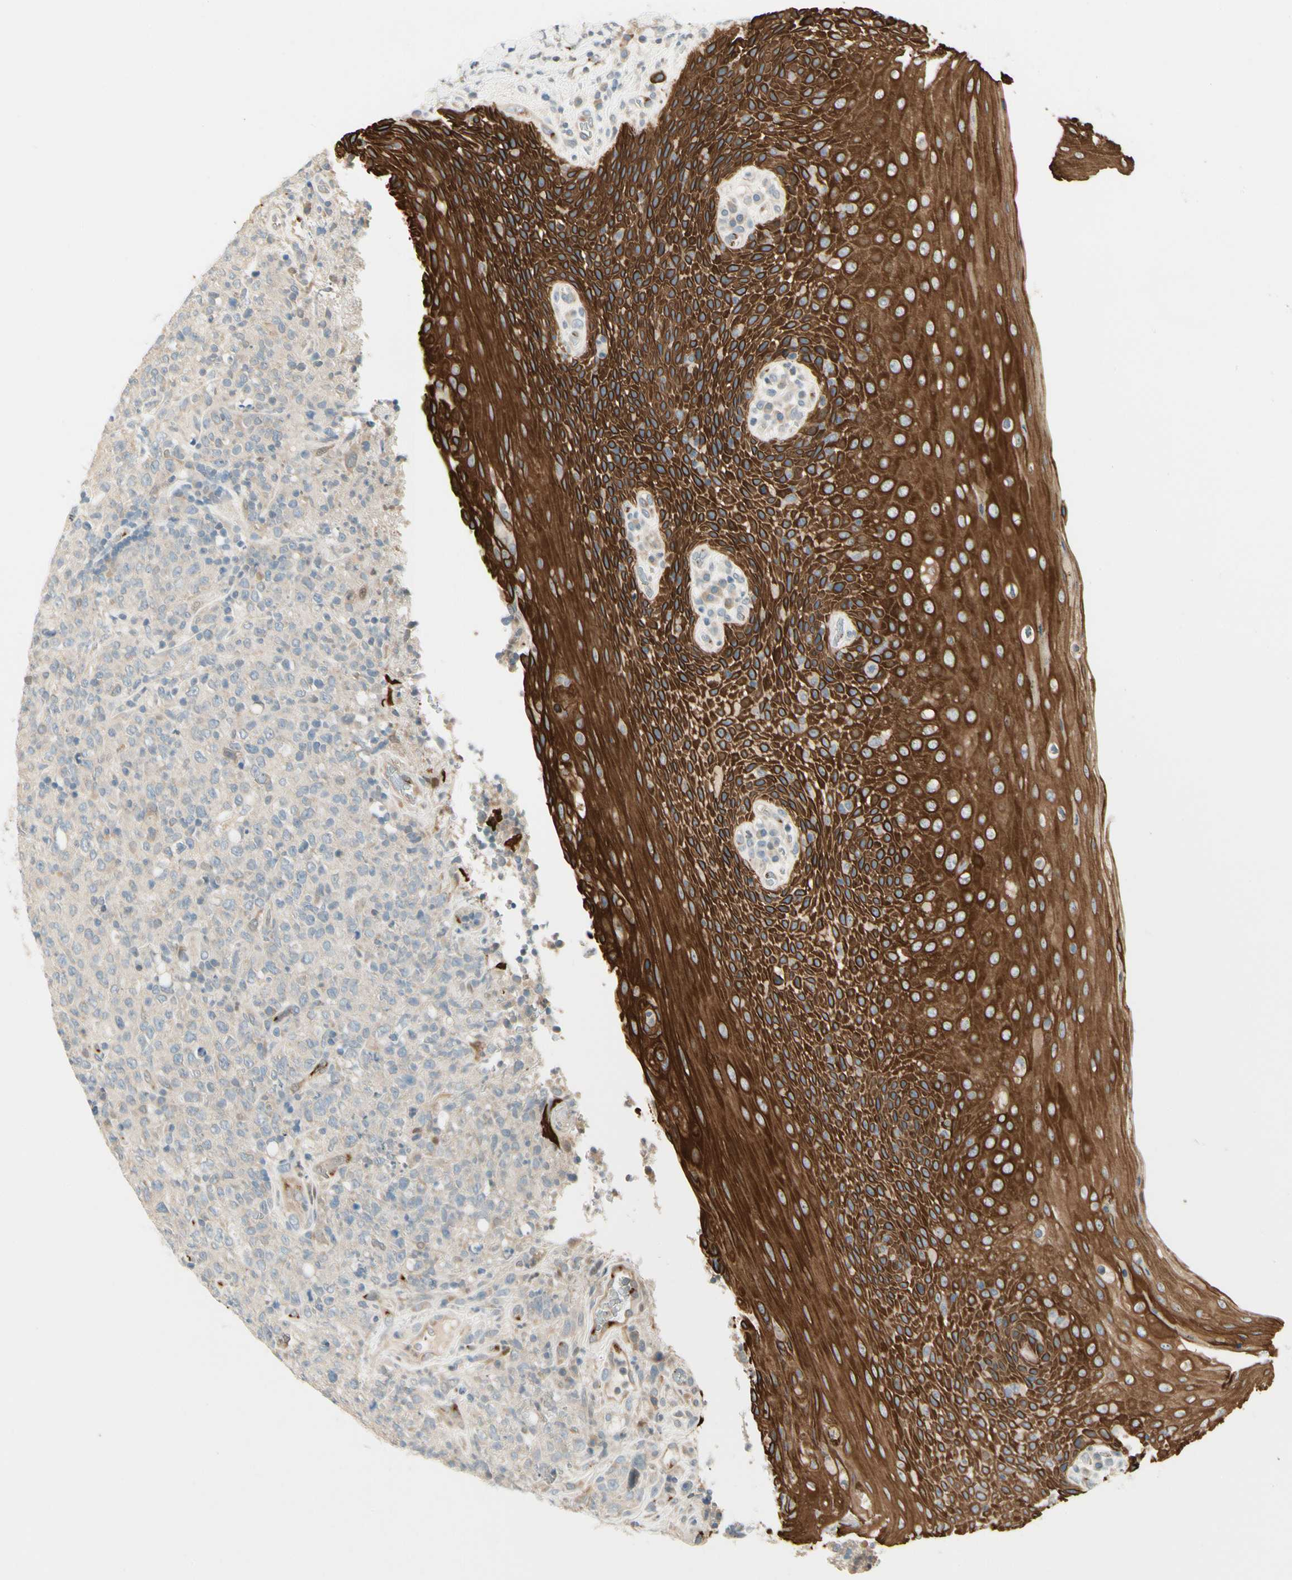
{"staining": {"intensity": "weak", "quantity": "<25%", "location": "cytoplasmic/membranous"}, "tissue": "lymphoma", "cell_type": "Tumor cells", "image_type": "cancer", "snomed": [{"axis": "morphology", "description": "Malignant lymphoma, non-Hodgkin's type, High grade"}, {"axis": "topography", "description": "Tonsil"}], "caption": "Immunohistochemical staining of human lymphoma demonstrates no significant positivity in tumor cells.", "gene": "MANSC1", "patient": {"sex": "female", "age": 36}}